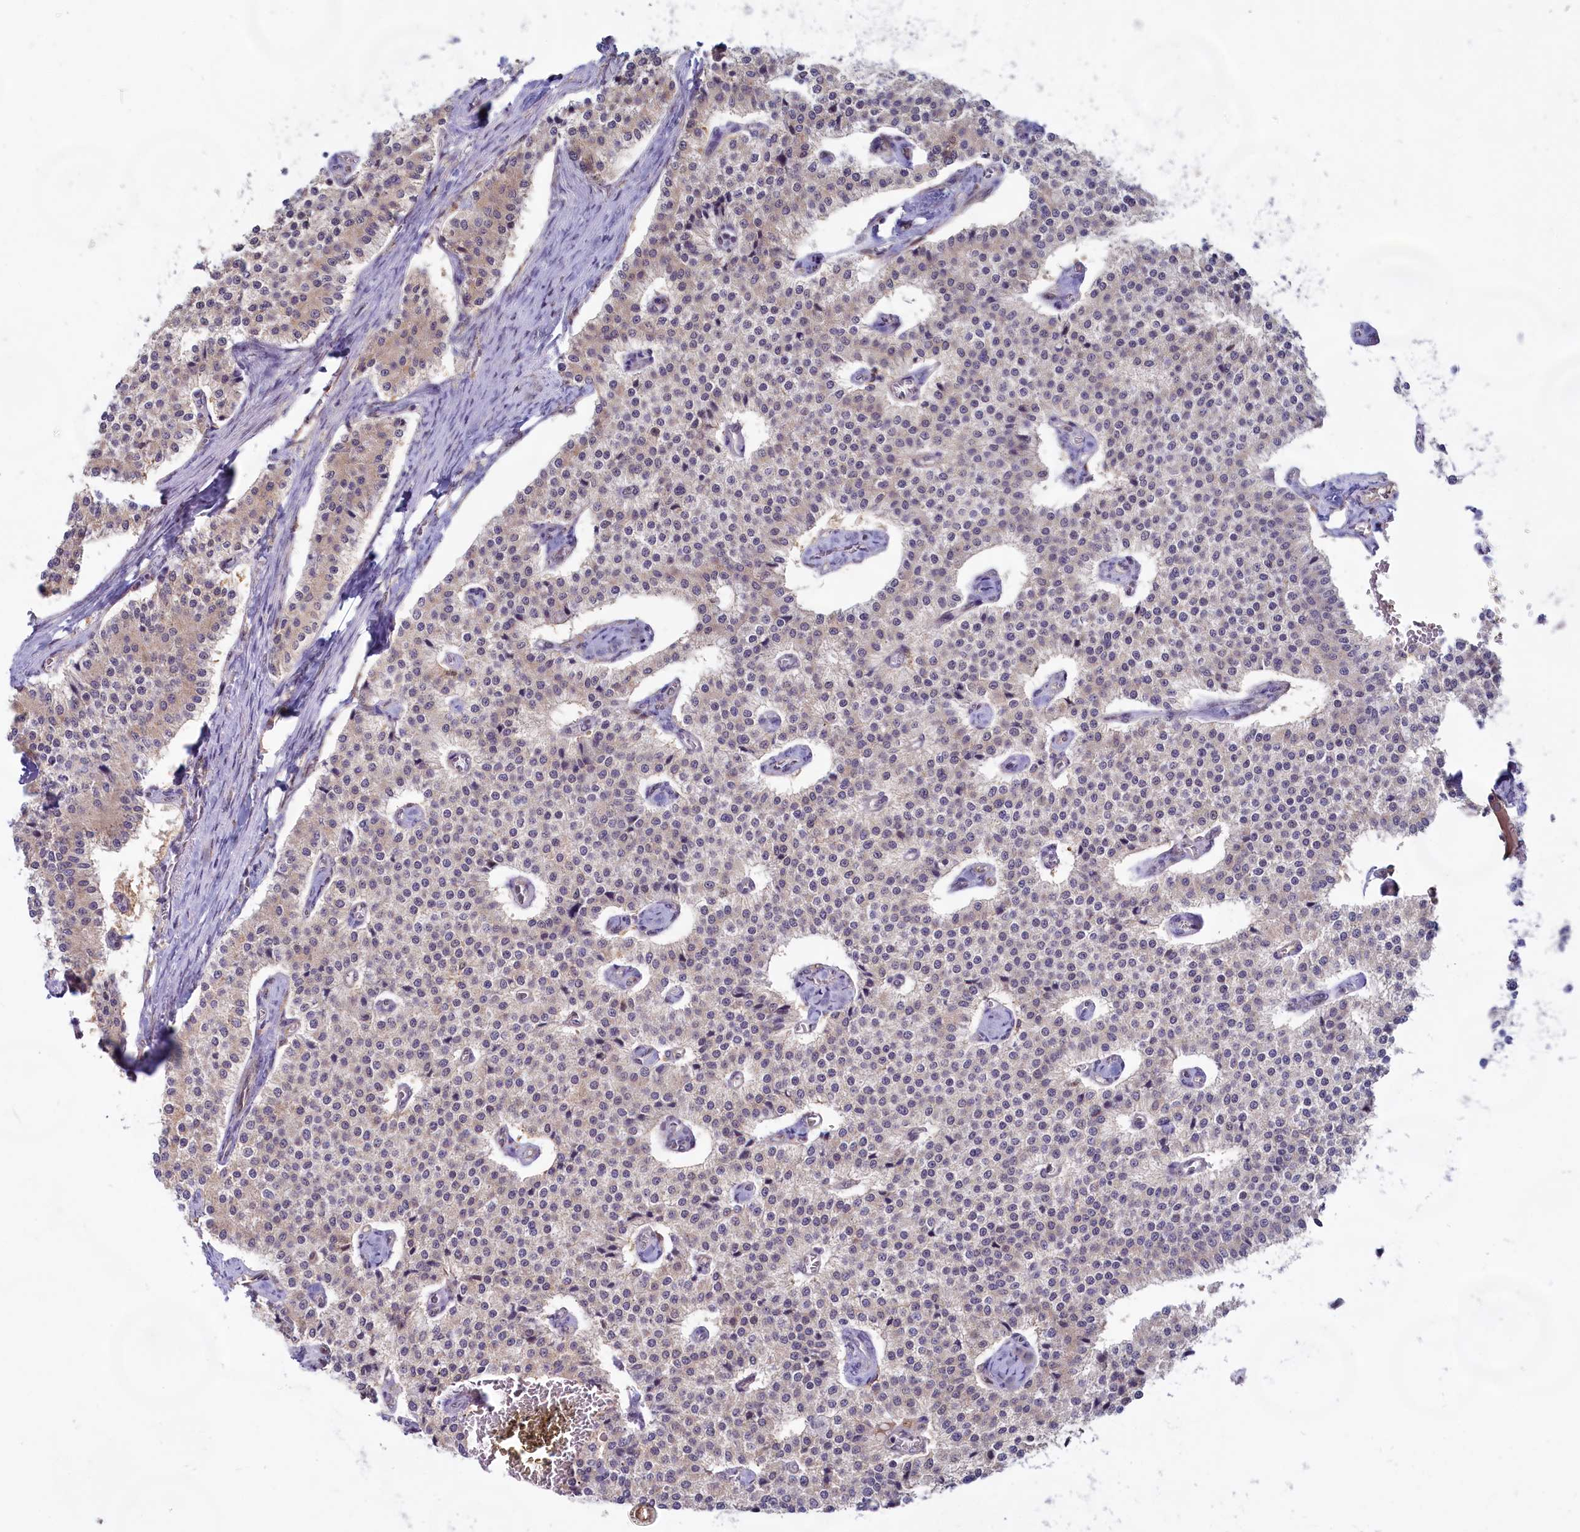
{"staining": {"intensity": "weak", "quantity": "25%-75%", "location": "cytoplasmic/membranous"}, "tissue": "carcinoid", "cell_type": "Tumor cells", "image_type": "cancer", "snomed": [{"axis": "morphology", "description": "Carcinoid, malignant, NOS"}, {"axis": "topography", "description": "Colon"}], "caption": "Tumor cells exhibit low levels of weak cytoplasmic/membranous positivity in about 25%-75% of cells in human carcinoid.", "gene": "C1D", "patient": {"sex": "female", "age": 52}}